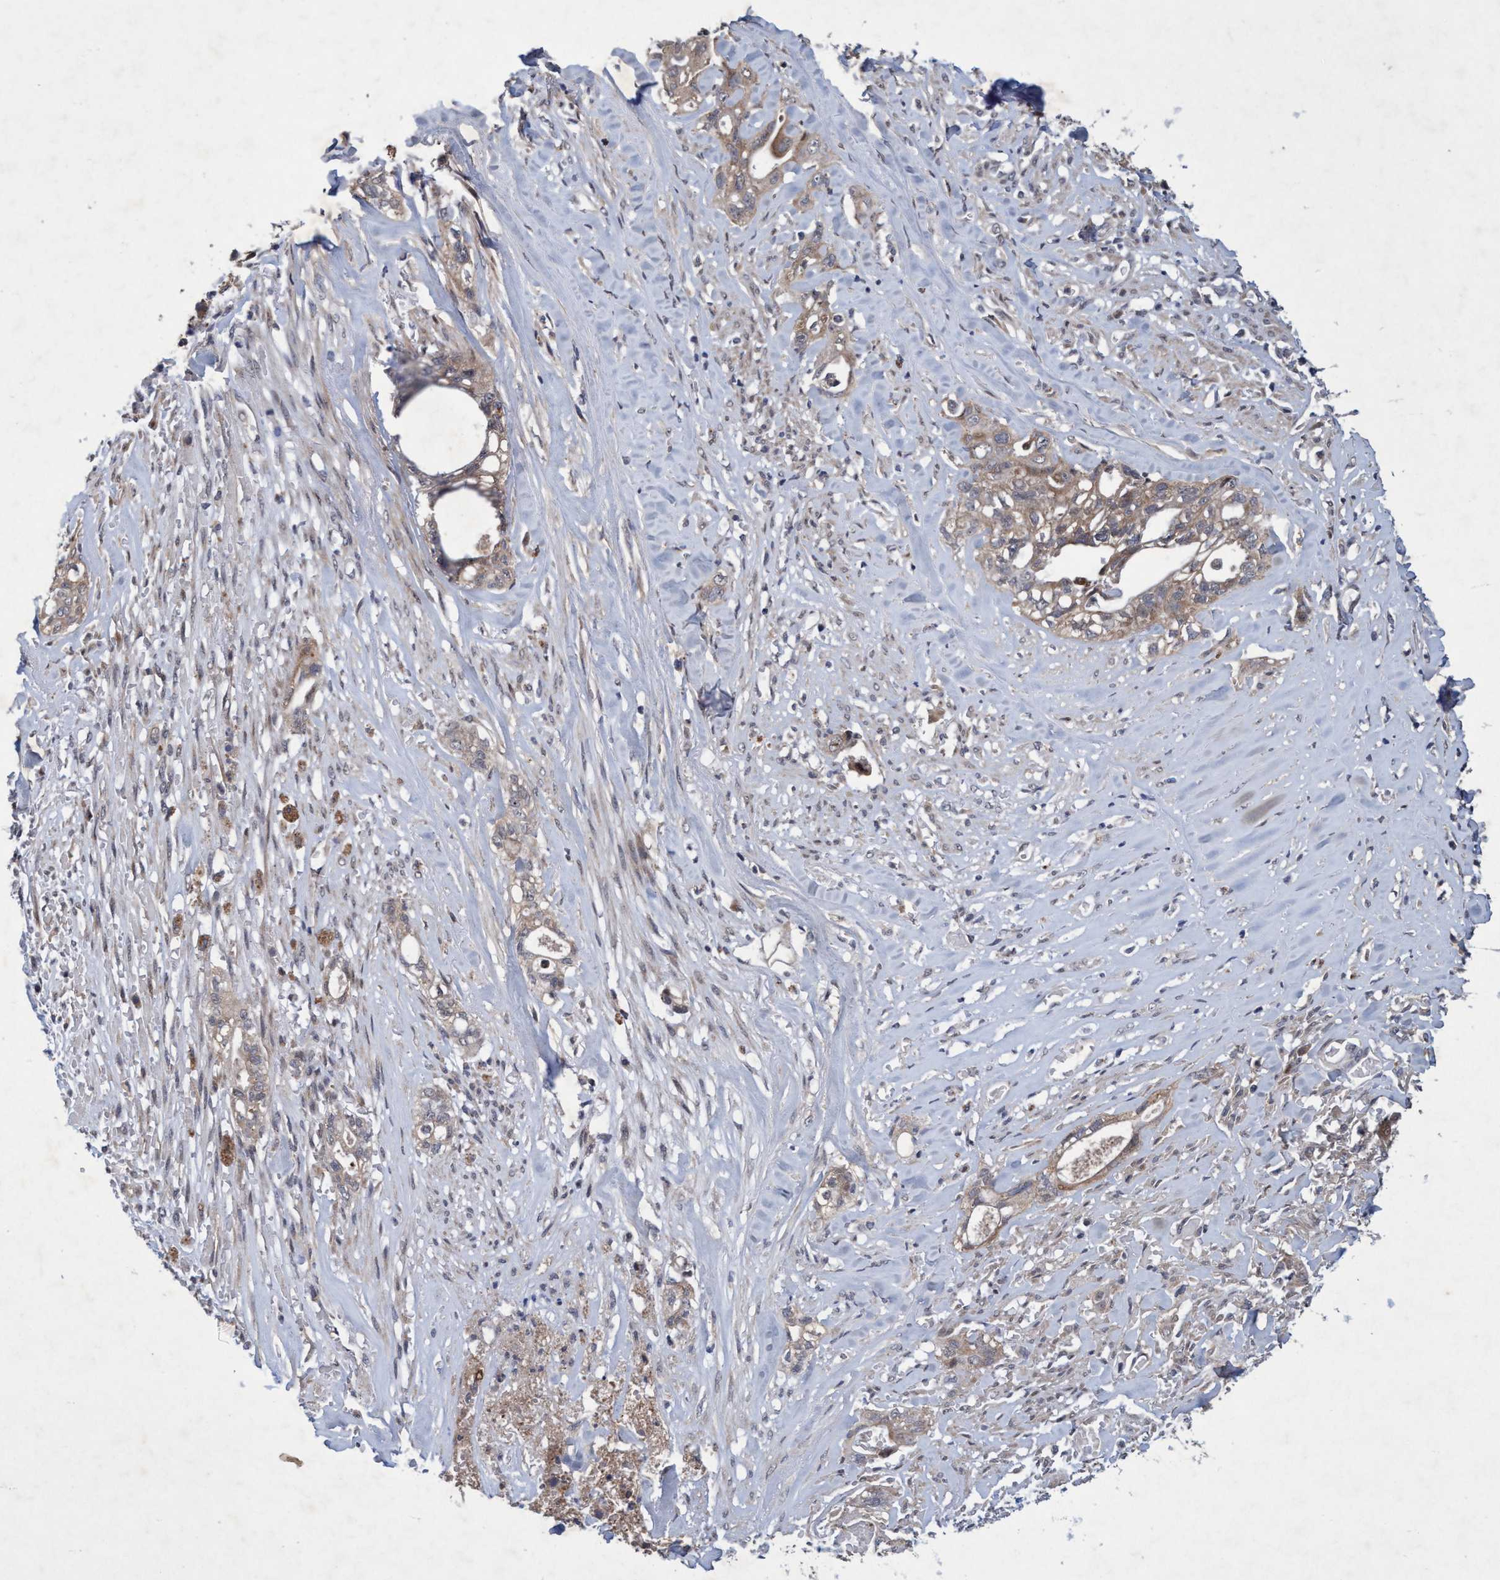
{"staining": {"intensity": "weak", "quantity": "25%-75%", "location": "cytoplasmic/membranous"}, "tissue": "liver cancer", "cell_type": "Tumor cells", "image_type": "cancer", "snomed": [{"axis": "morphology", "description": "Cholangiocarcinoma"}, {"axis": "topography", "description": "Liver"}], "caption": "Liver cholangiocarcinoma stained with immunohistochemistry shows weak cytoplasmic/membranous staining in about 25%-75% of tumor cells.", "gene": "ZNF677", "patient": {"sex": "female", "age": 70}}